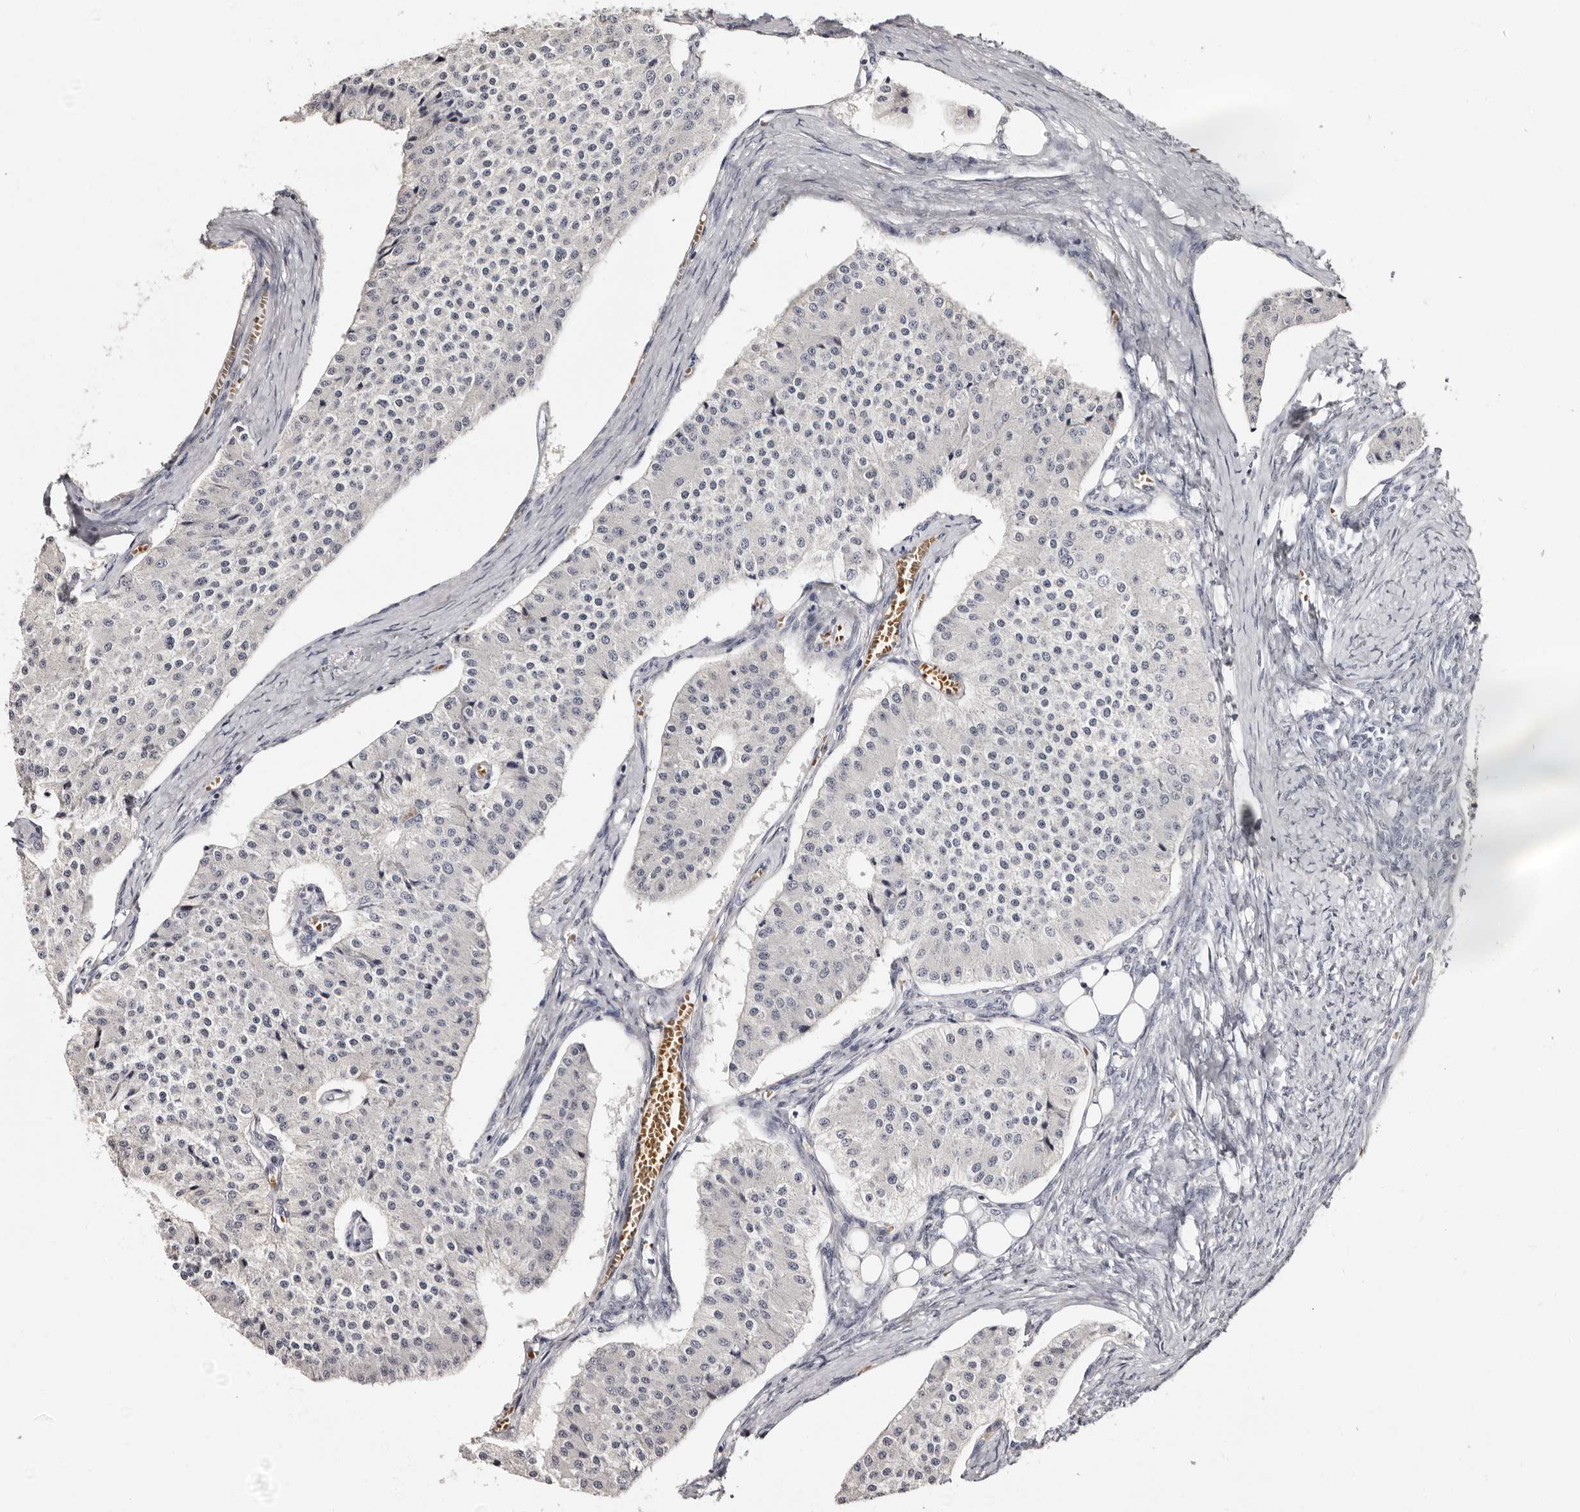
{"staining": {"intensity": "negative", "quantity": "none", "location": "none"}, "tissue": "carcinoid", "cell_type": "Tumor cells", "image_type": "cancer", "snomed": [{"axis": "morphology", "description": "Carcinoid, malignant, NOS"}, {"axis": "topography", "description": "Colon"}], "caption": "Tumor cells are negative for brown protein staining in carcinoid.", "gene": "BPGM", "patient": {"sex": "female", "age": 52}}